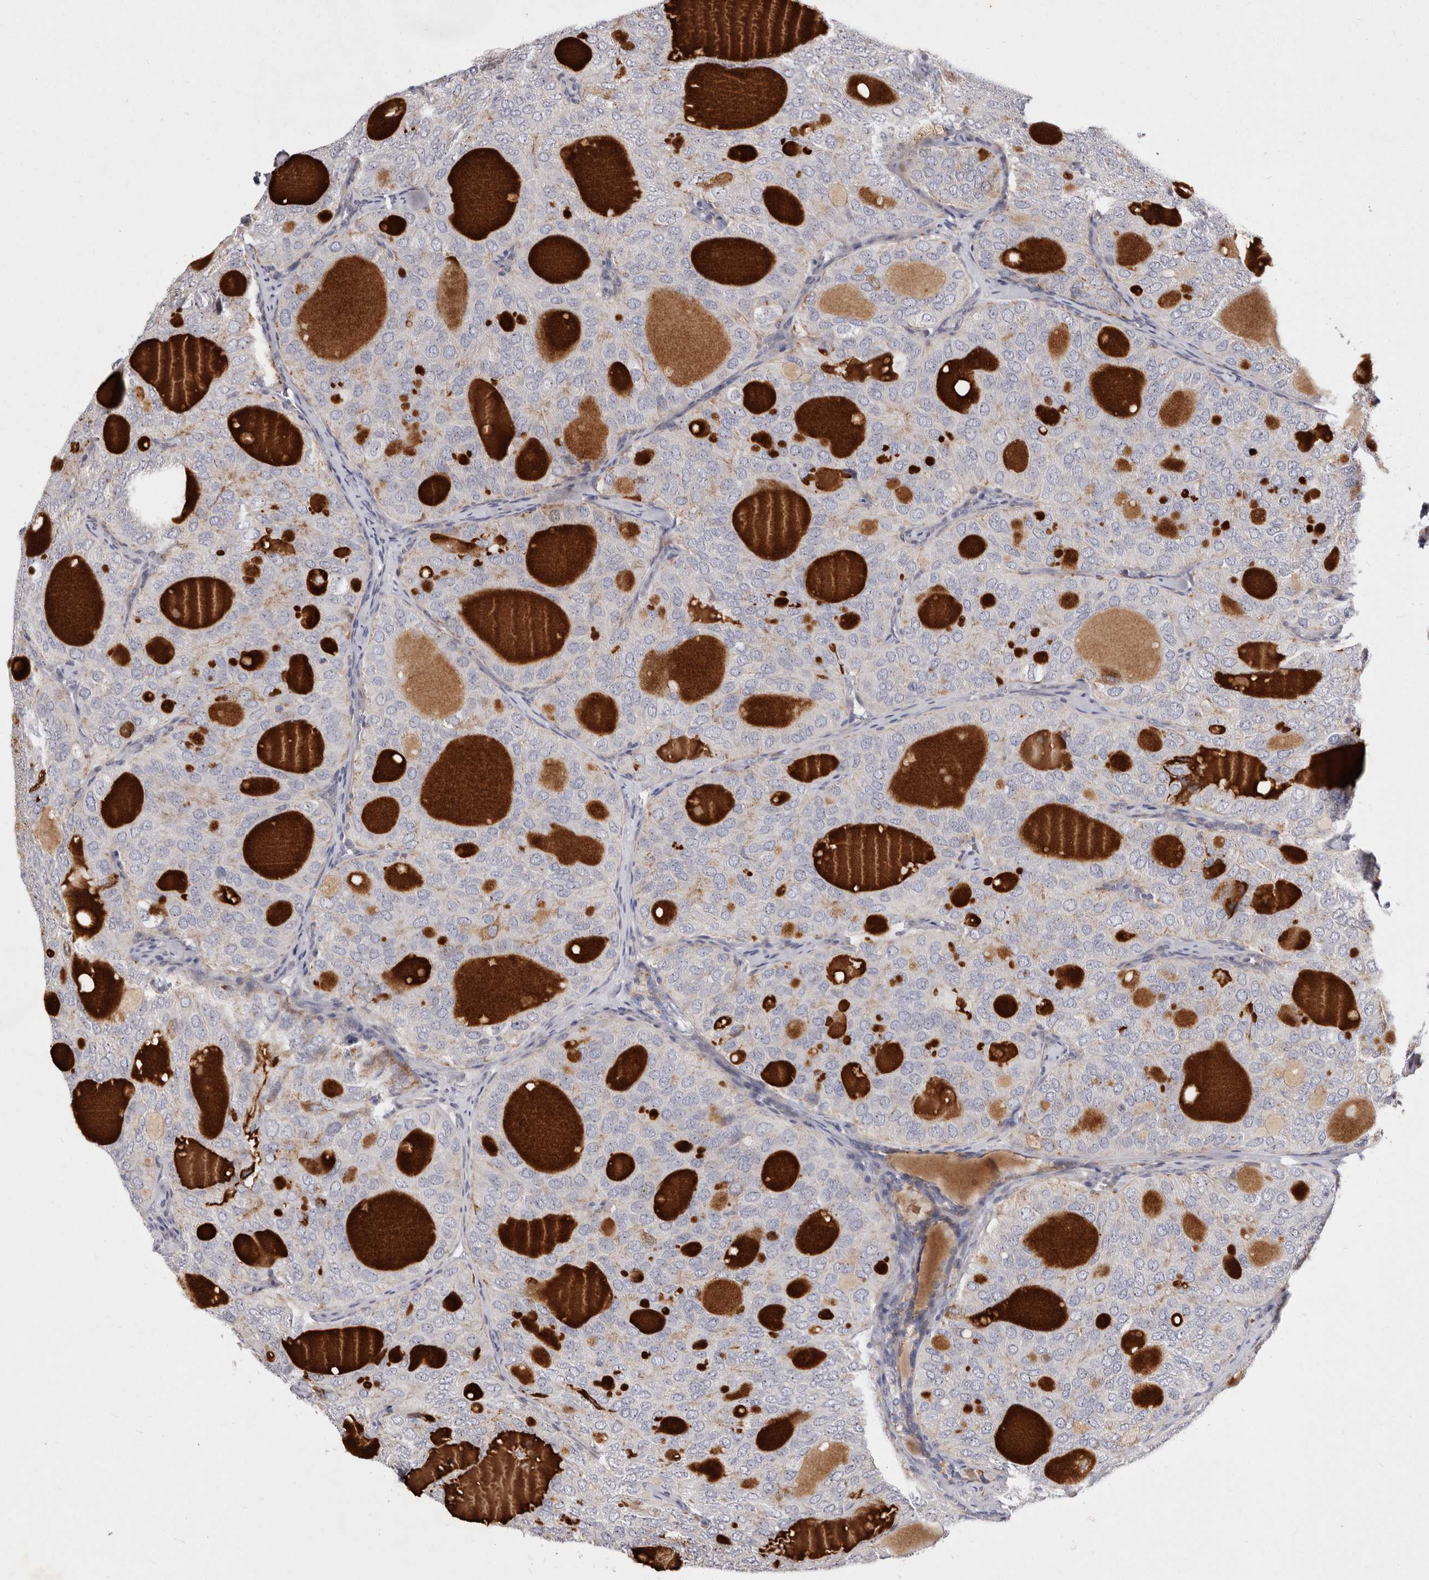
{"staining": {"intensity": "negative", "quantity": "none", "location": "none"}, "tissue": "thyroid cancer", "cell_type": "Tumor cells", "image_type": "cancer", "snomed": [{"axis": "morphology", "description": "Follicular adenoma carcinoma, NOS"}, {"axis": "topography", "description": "Thyroid gland"}], "caption": "IHC histopathology image of neoplastic tissue: thyroid cancer (follicular adenoma carcinoma) stained with DAB demonstrates no significant protein expression in tumor cells.", "gene": "NUBPL", "patient": {"sex": "male", "age": 75}}